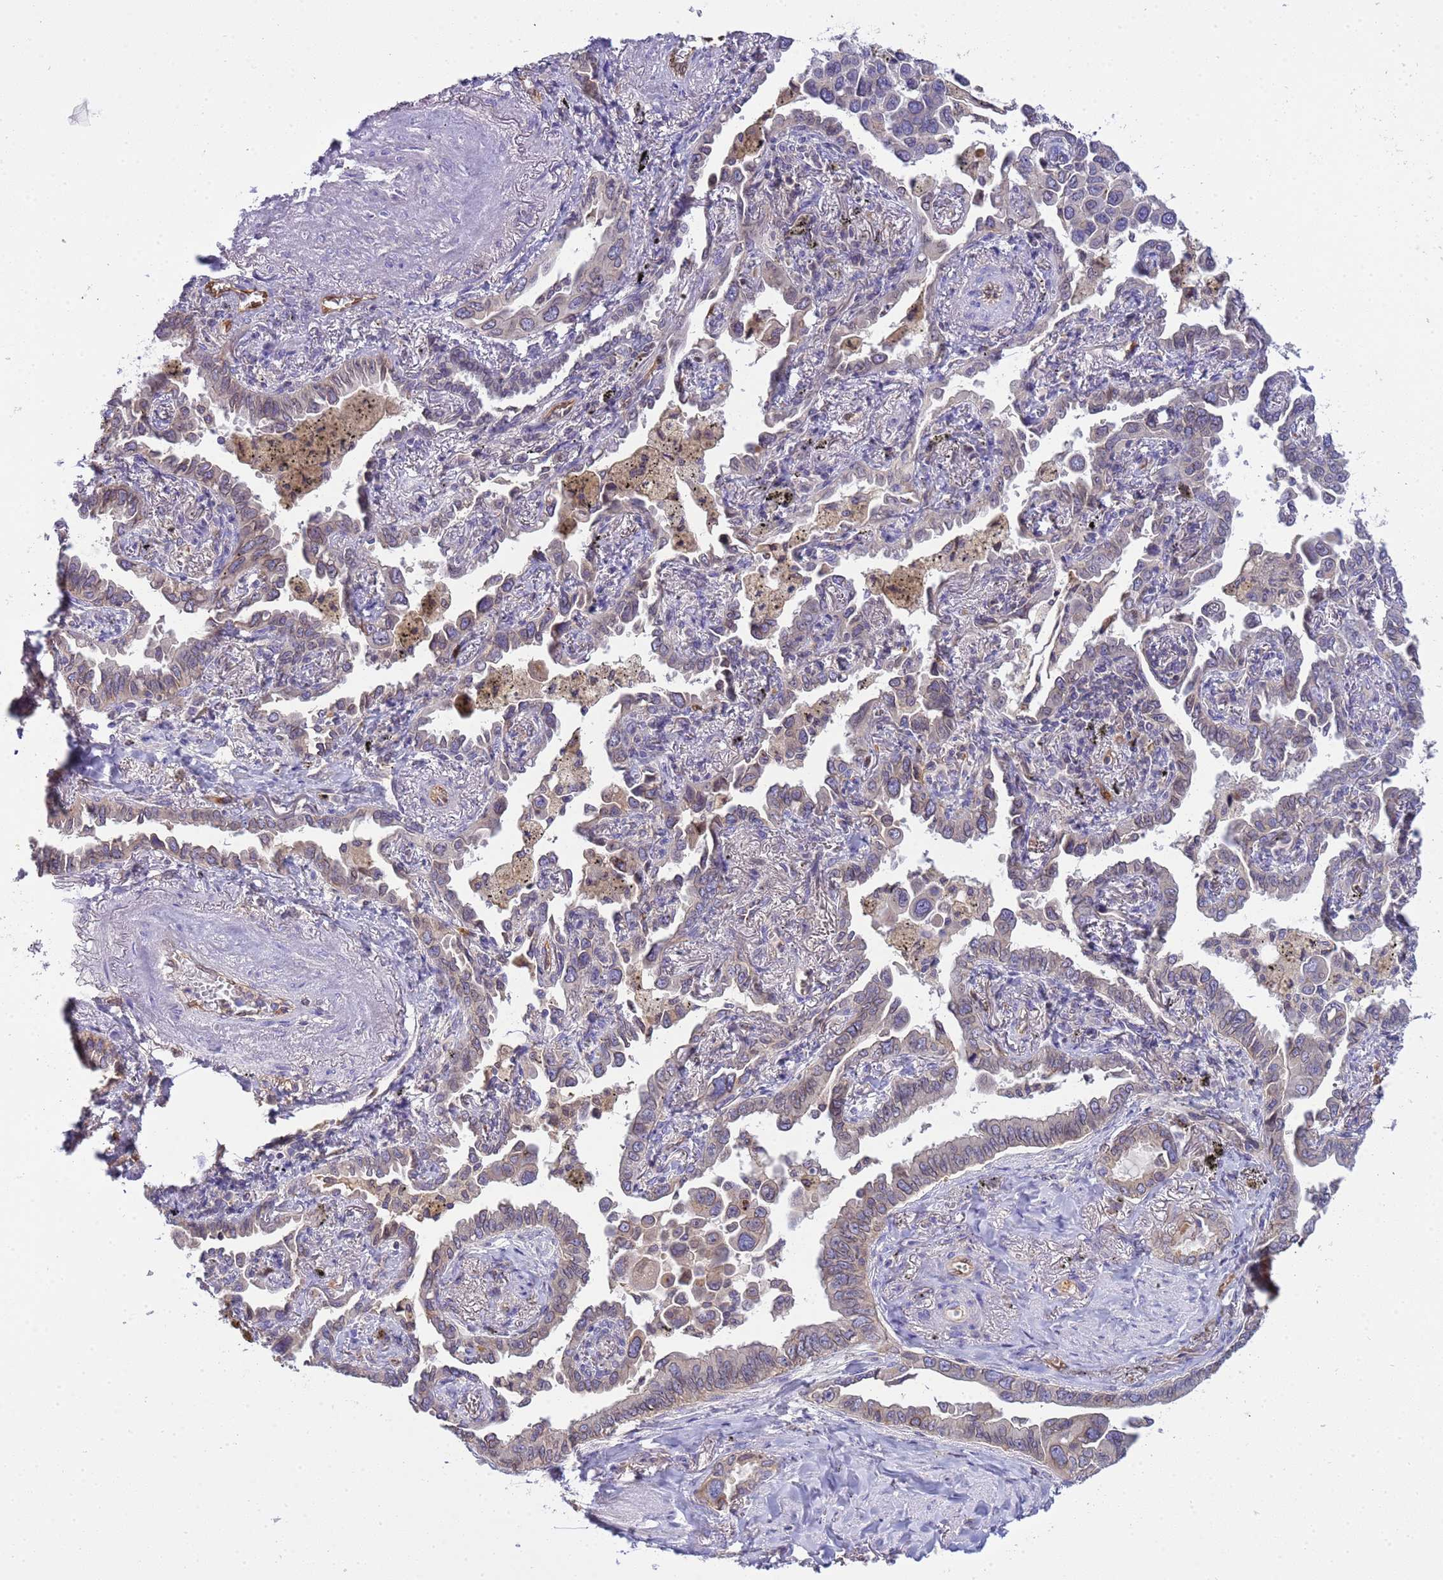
{"staining": {"intensity": "weak", "quantity": "<25%", "location": "cytoplasmic/membranous,nuclear"}, "tissue": "lung cancer", "cell_type": "Tumor cells", "image_type": "cancer", "snomed": [{"axis": "morphology", "description": "Adenocarcinoma, NOS"}, {"axis": "topography", "description": "Lung"}], "caption": "Adenocarcinoma (lung) was stained to show a protein in brown. There is no significant expression in tumor cells. The staining is performed using DAB brown chromogen with nuclei counter-stained in using hematoxylin.", "gene": "PLCXD3", "patient": {"sex": "male", "age": 67}}